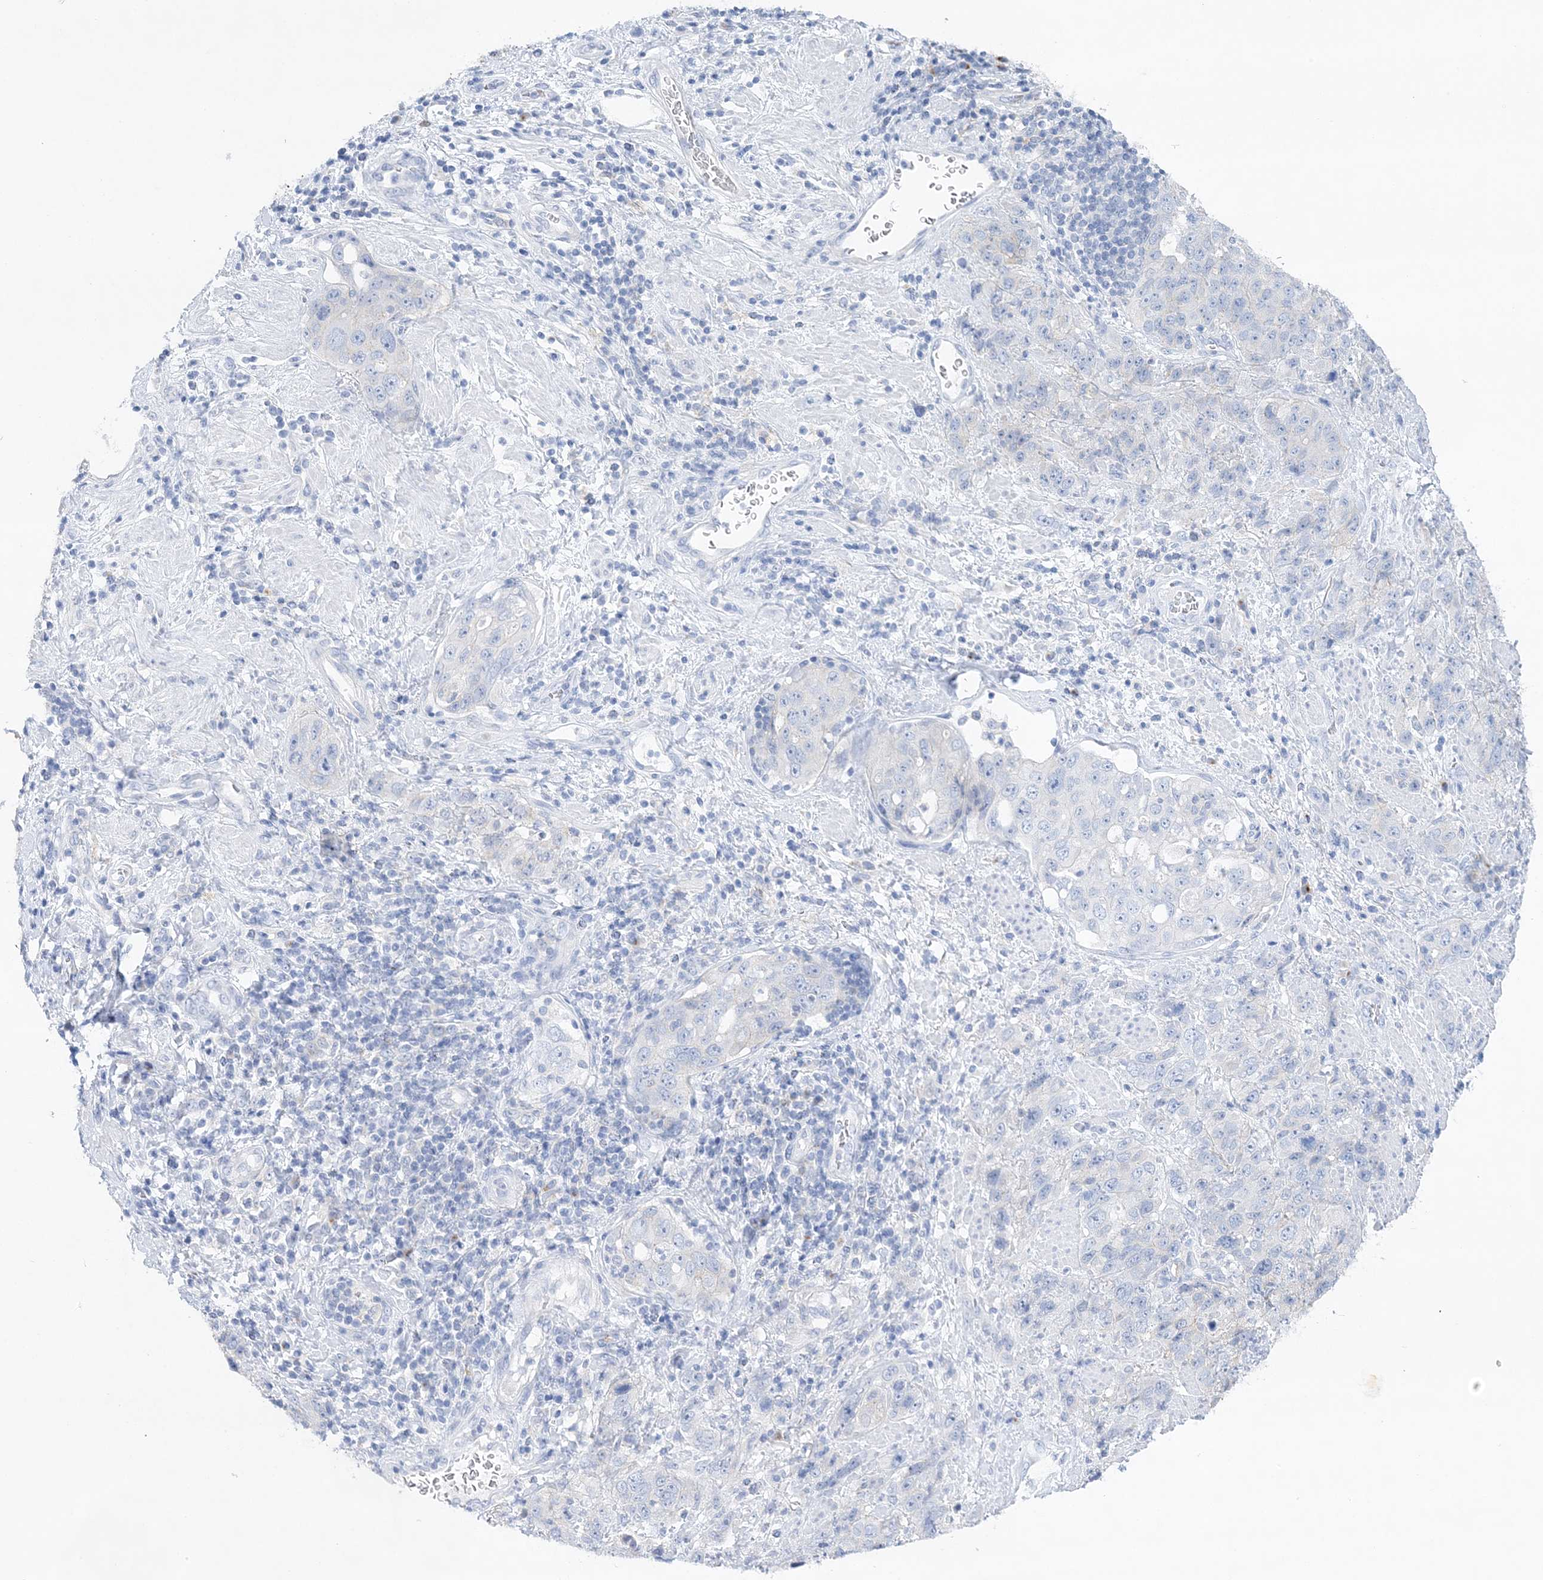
{"staining": {"intensity": "weak", "quantity": "<25%", "location": "cytoplasmic/membranous"}, "tissue": "stomach cancer", "cell_type": "Tumor cells", "image_type": "cancer", "snomed": [{"axis": "morphology", "description": "Adenocarcinoma, NOS"}, {"axis": "topography", "description": "Stomach"}], "caption": "Immunohistochemistry (IHC) photomicrograph of neoplastic tissue: stomach cancer (adenocarcinoma) stained with DAB (3,3'-diaminobenzidine) shows no significant protein staining in tumor cells.", "gene": "SLC5A6", "patient": {"sex": "male", "age": 48}}